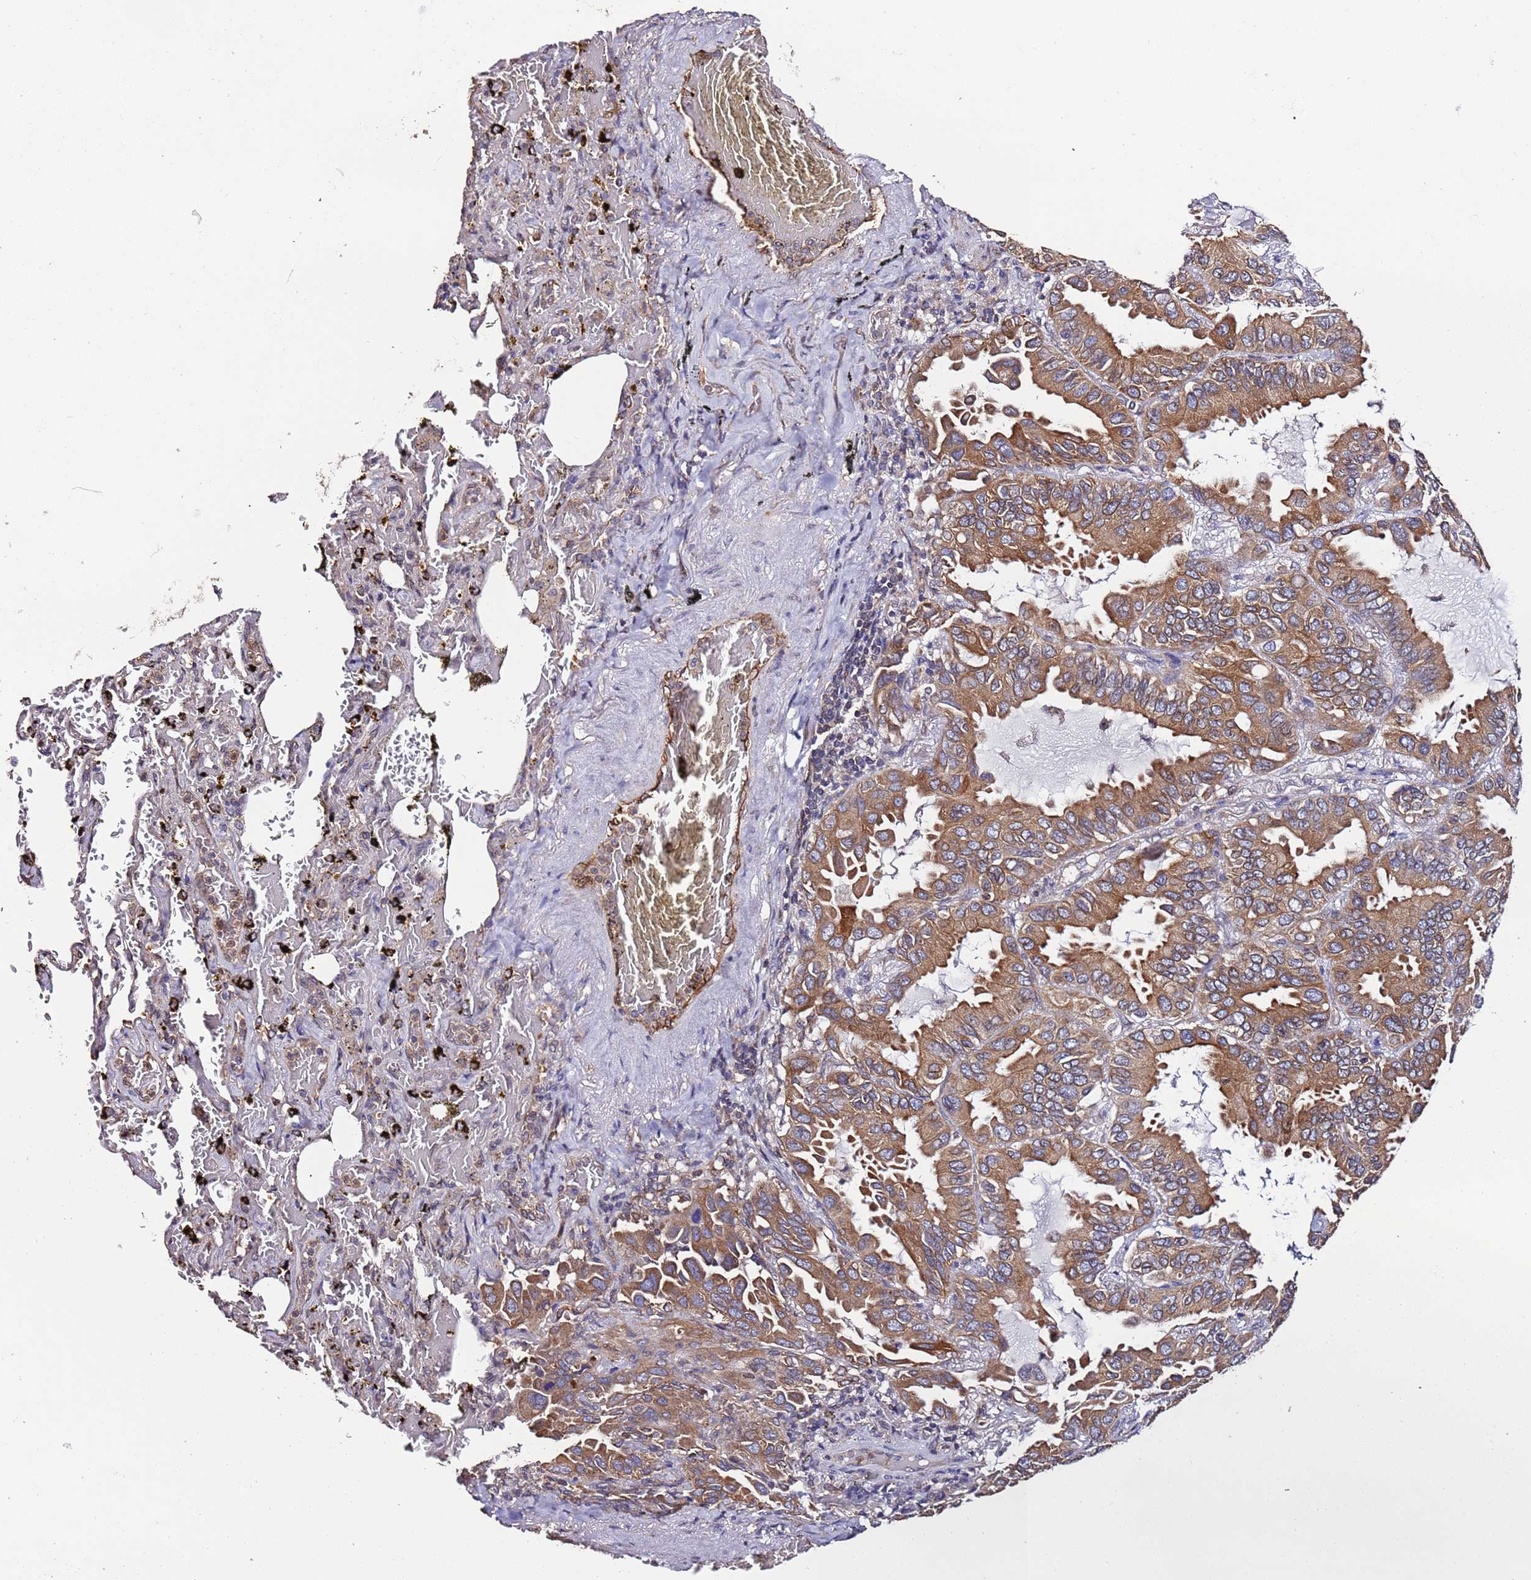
{"staining": {"intensity": "moderate", "quantity": ">75%", "location": "cytoplasmic/membranous"}, "tissue": "lung cancer", "cell_type": "Tumor cells", "image_type": "cancer", "snomed": [{"axis": "morphology", "description": "Adenocarcinoma, NOS"}, {"axis": "topography", "description": "Lung"}], "caption": "Immunohistochemistry (IHC) (DAB (3,3'-diaminobenzidine)) staining of human lung cancer demonstrates moderate cytoplasmic/membranous protein staining in about >75% of tumor cells.", "gene": "SLC41A3", "patient": {"sex": "male", "age": 64}}